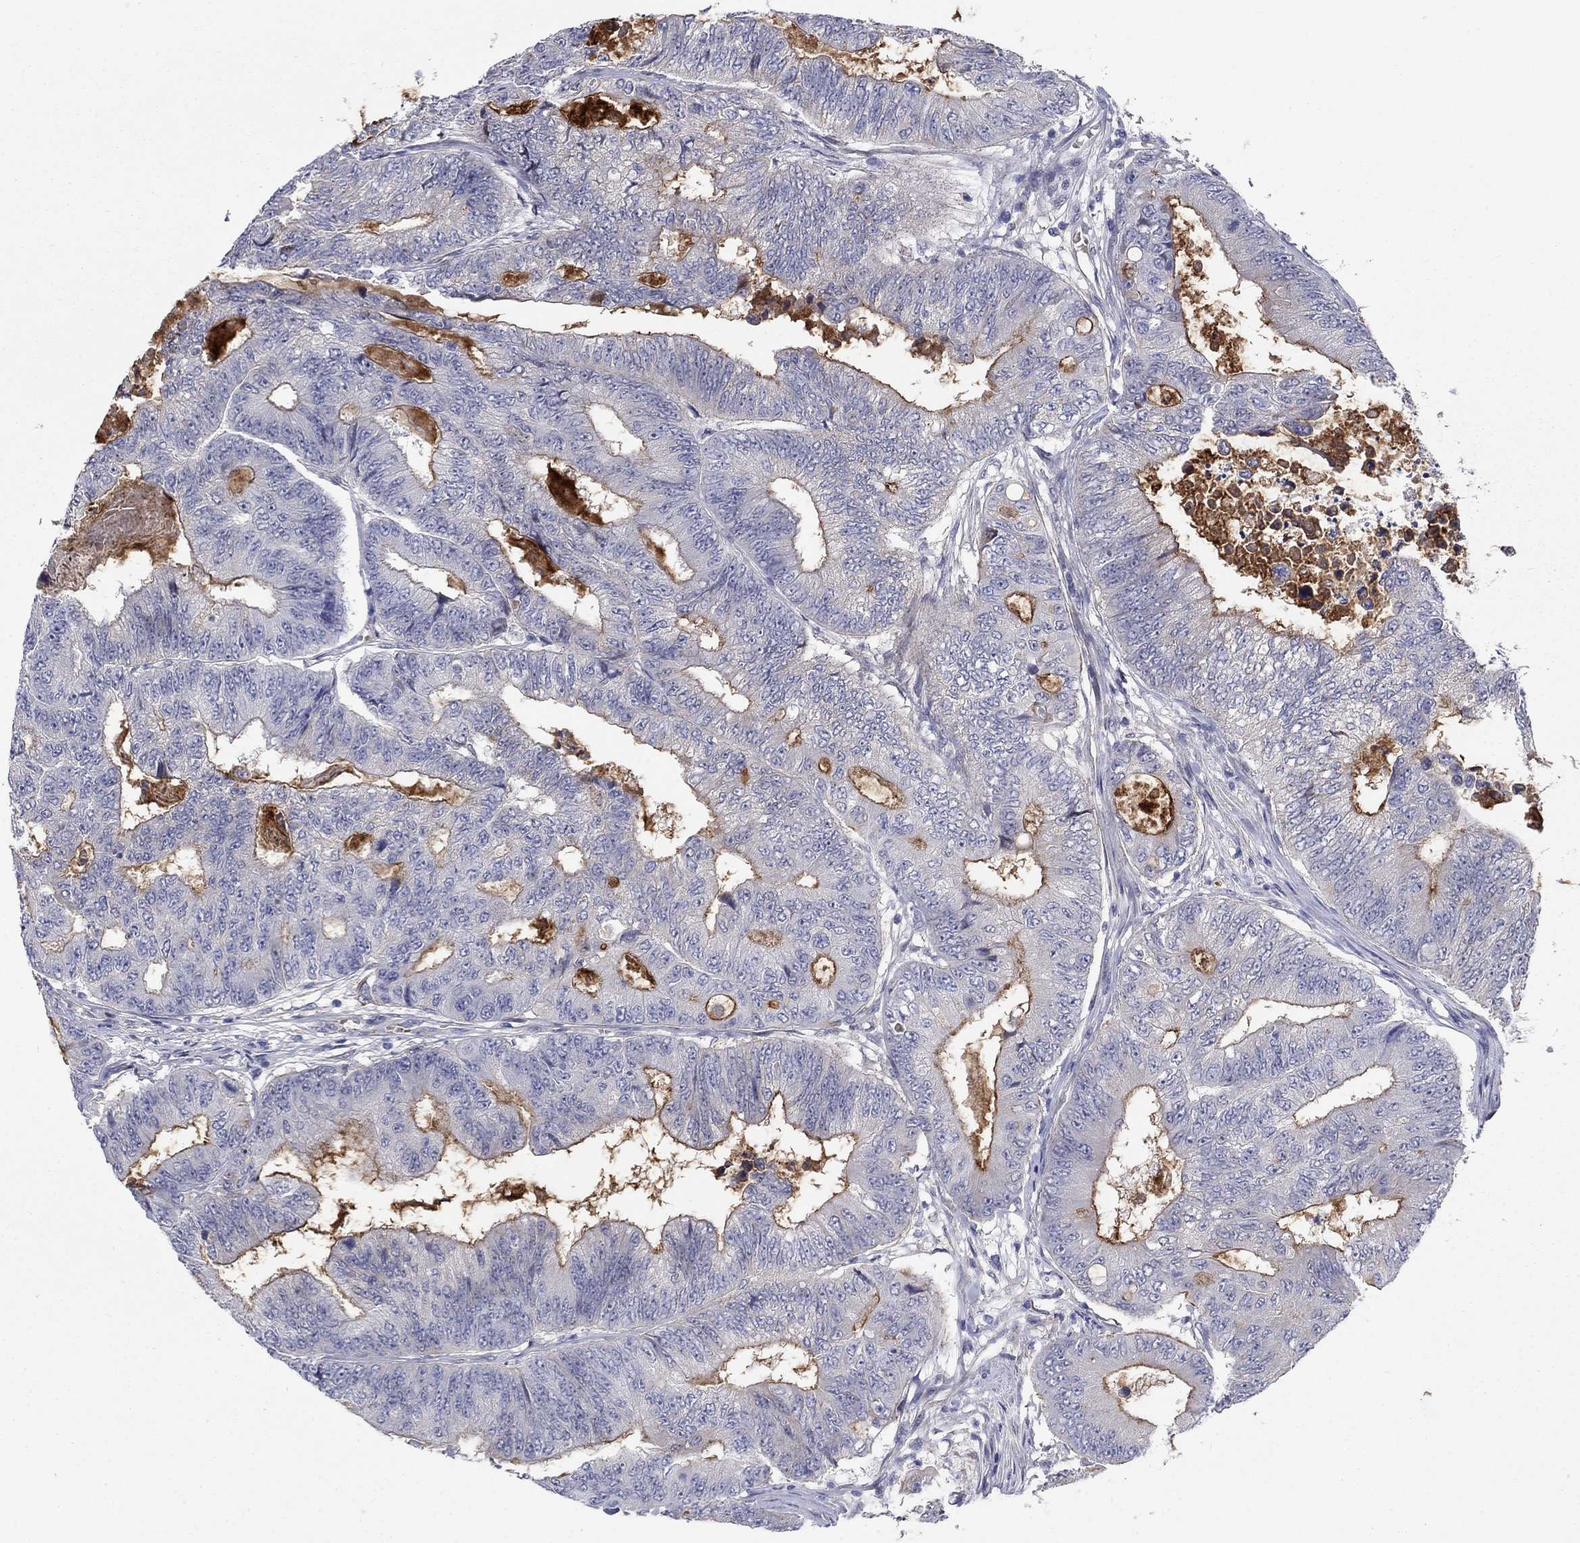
{"staining": {"intensity": "moderate", "quantity": "<25%", "location": "cytoplasmic/membranous"}, "tissue": "colorectal cancer", "cell_type": "Tumor cells", "image_type": "cancer", "snomed": [{"axis": "morphology", "description": "Adenocarcinoma, NOS"}, {"axis": "topography", "description": "Colon"}], "caption": "IHC micrograph of neoplastic tissue: adenocarcinoma (colorectal) stained using immunohistochemistry (IHC) exhibits low levels of moderate protein expression localized specifically in the cytoplasmic/membranous of tumor cells, appearing as a cytoplasmic/membranous brown color.", "gene": "SLC1A1", "patient": {"sex": "female", "age": 48}}